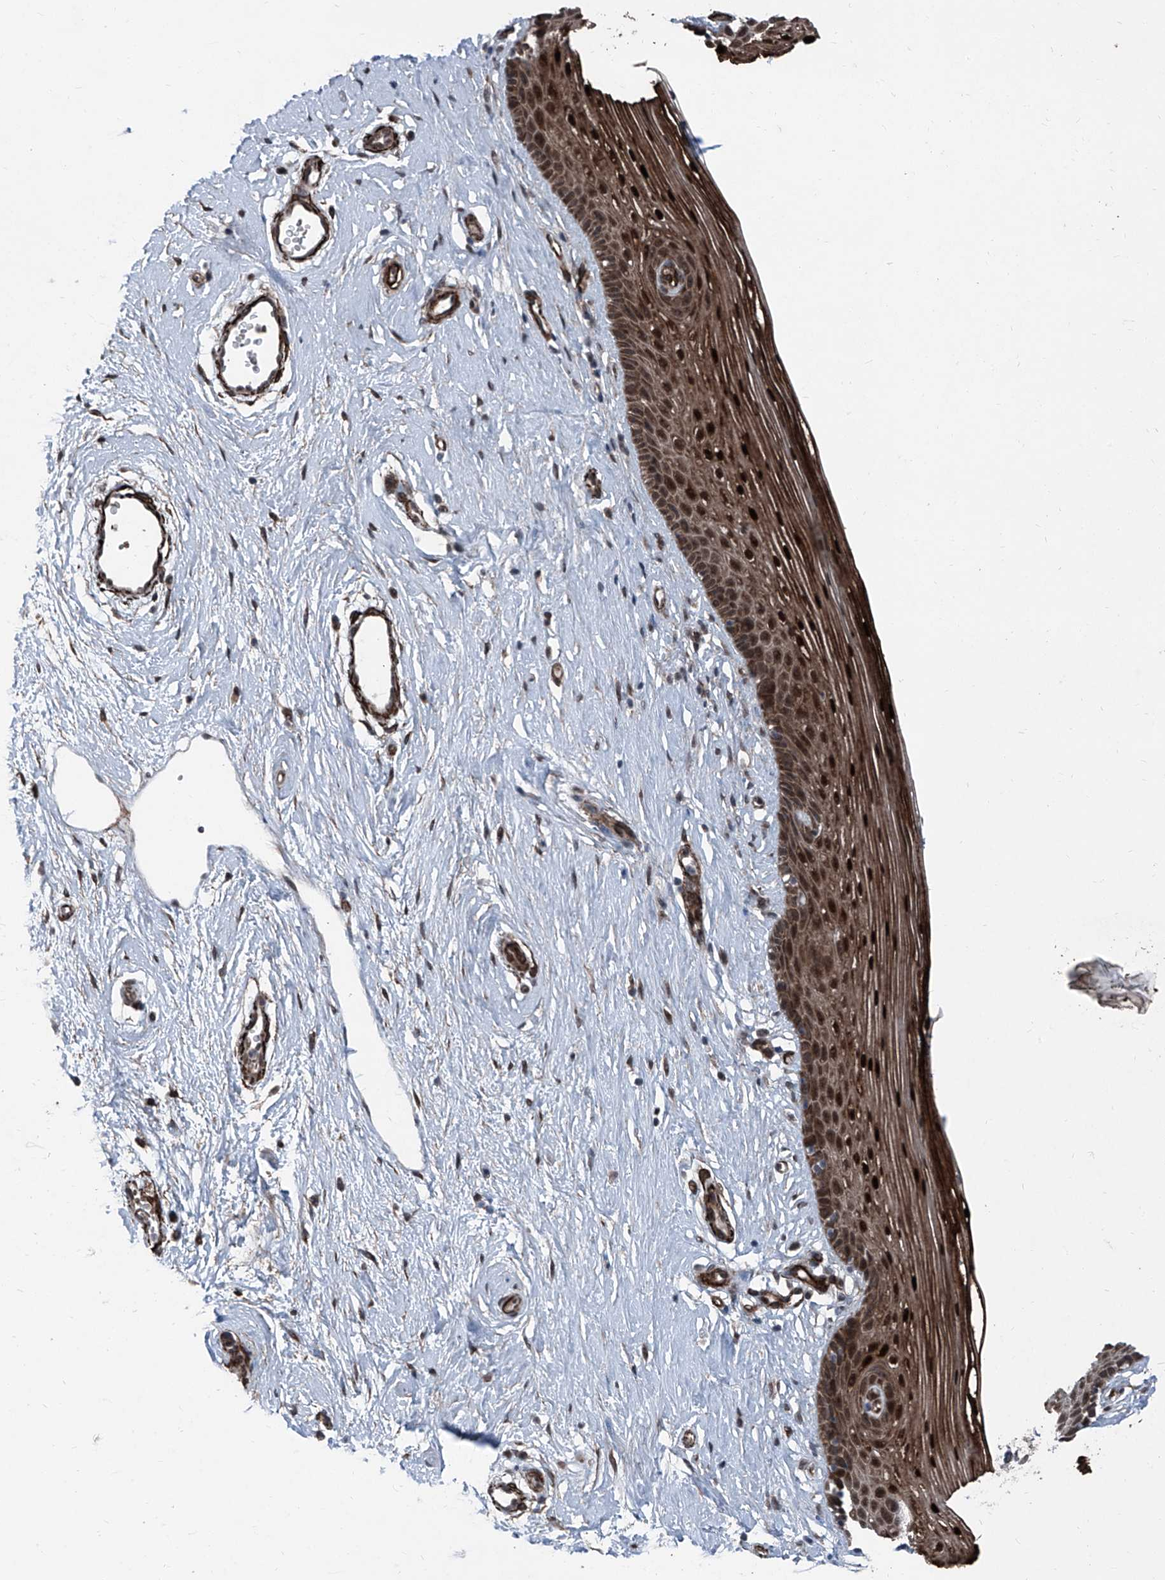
{"staining": {"intensity": "strong", "quantity": "25%-75%", "location": "cytoplasmic/membranous,nuclear"}, "tissue": "vagina", "cell_type": "Squamous epithelial cells", "image_type": "normal", "snomed": [{"axis": "morphology", "description": "Normal tissue, NOS"}, {"axis": "topography", "description": "Vagina"}], "caption": "A brown stain labels strong cytoplasmic/membranous,nuclear positivity of a protein in squamous epithelial cells of normal vagina.", "gene": "COA7", "patient": {"sex": "female", "age": 46}}